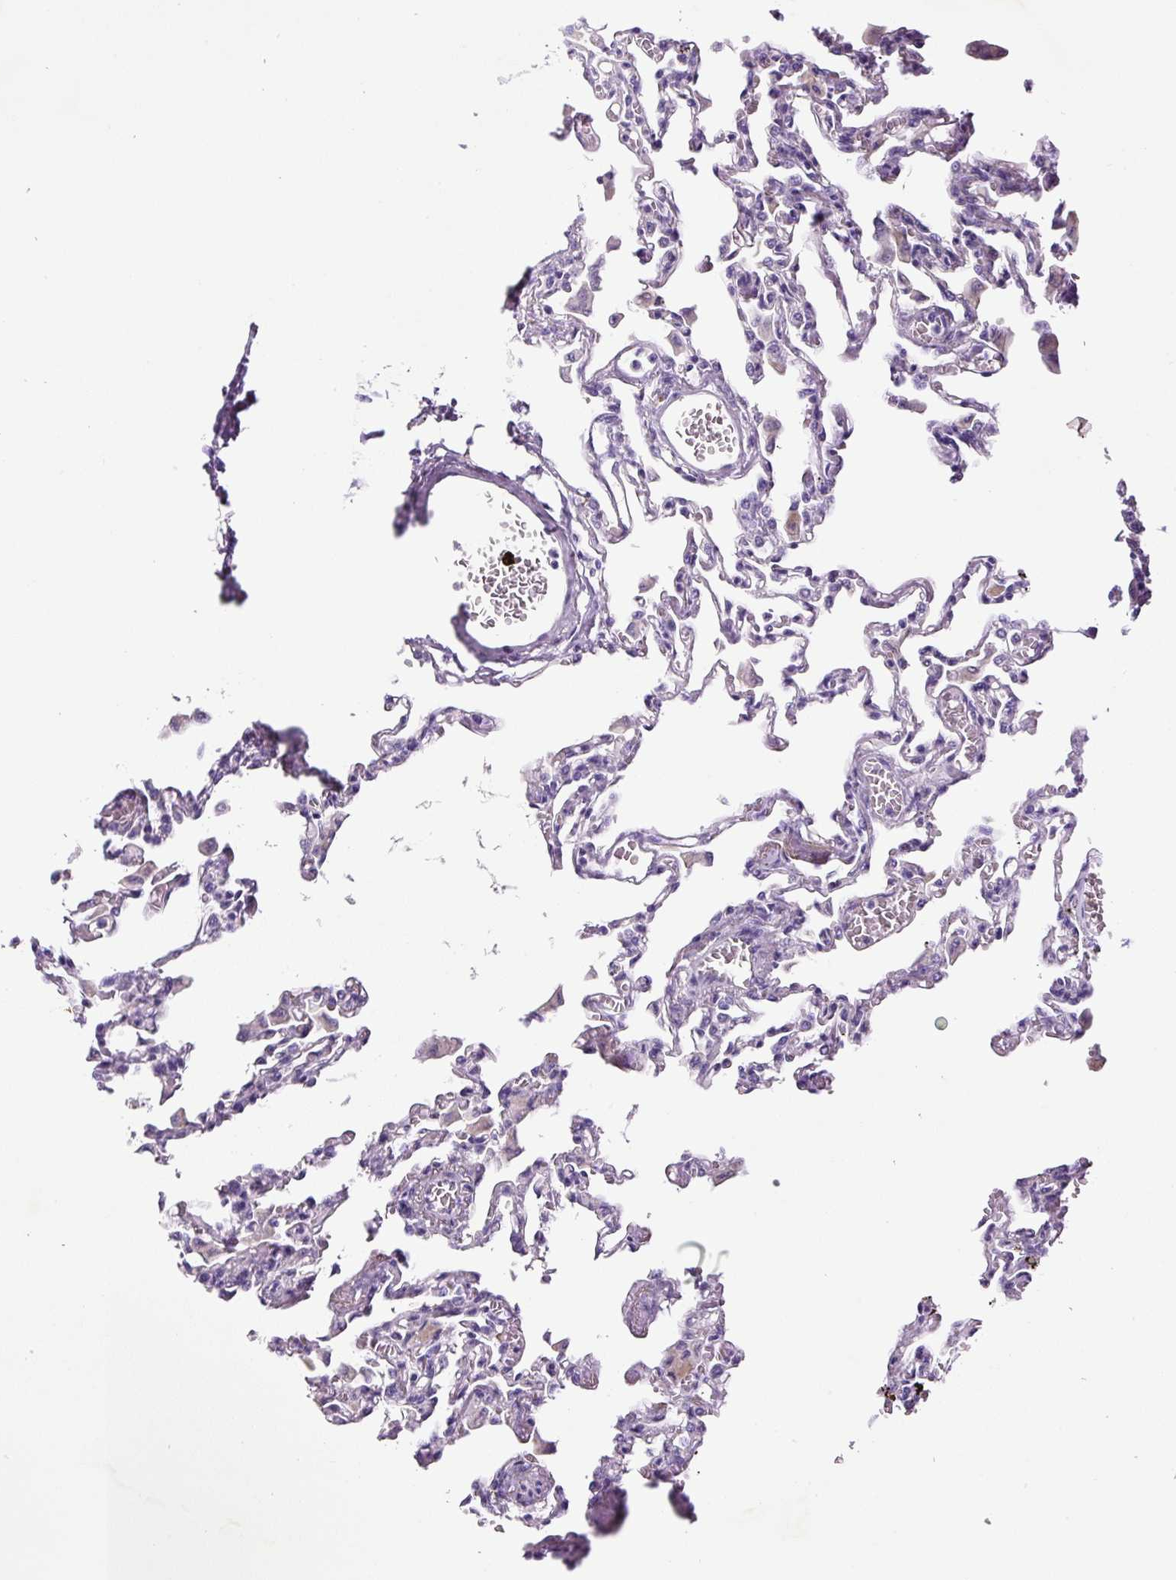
{"staining": {"intensity": "negative", "quantity": "none", "location": "none"}, "tissue": "lung", "cell_type": "Alveolar cells", "image_type": "normal", "snomed": [{"axis": "morphology", "description": "Normal tissue, NOS"}, {"axis": "topography", "description": "Bronchus"}, {"axis": "topography", "description": "Lung"}], "caption": "An IHC image of normal lung is shown. There is no staining in alveolar cells of lung.", "gene": "SP8", "patient": {"sex": "female", "age": 49}}